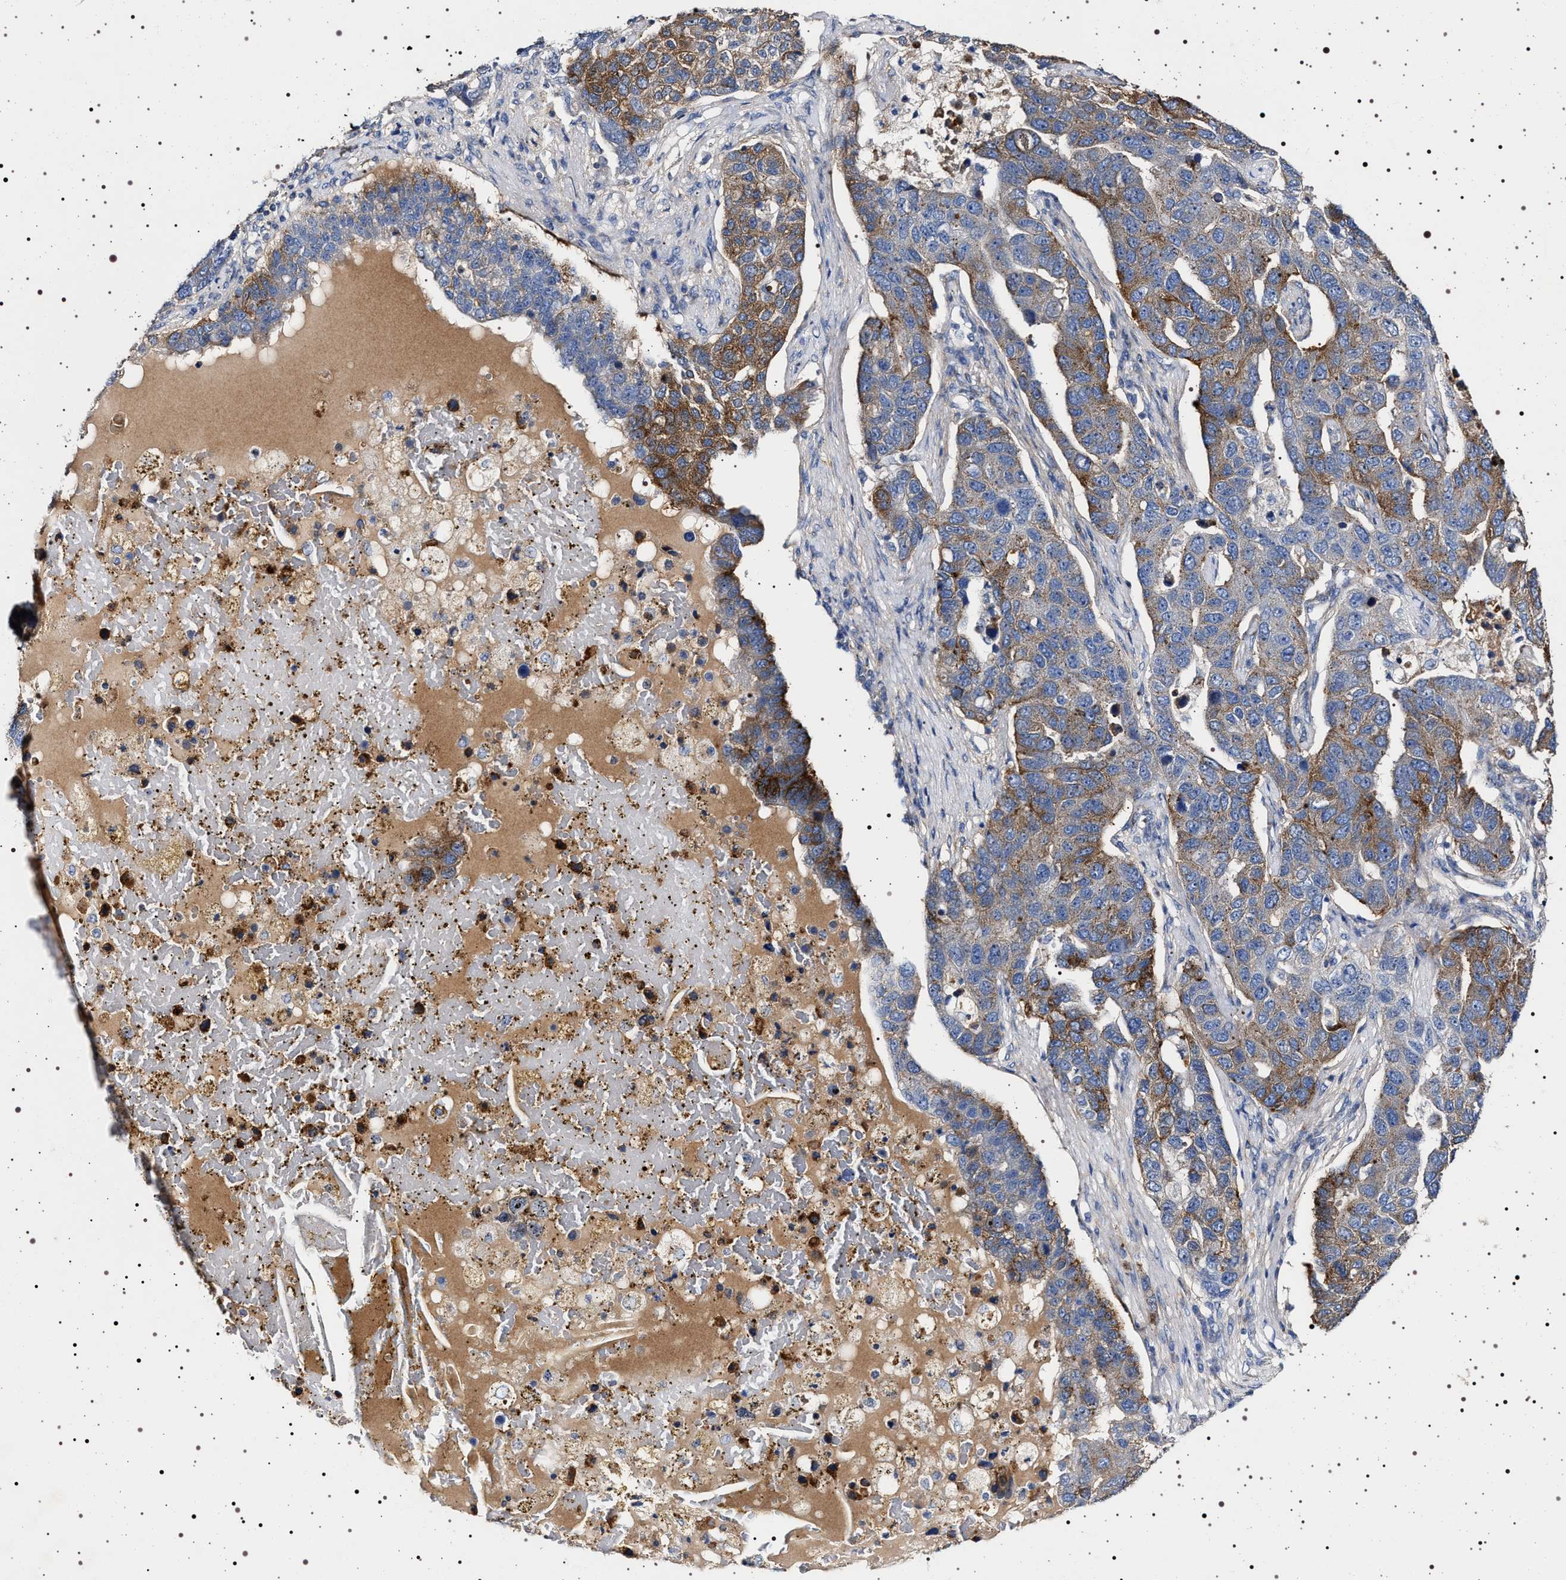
{"staining": {"intensity": "moderate", "quantity": ">75%", "location": "cytoplasmic/membranous"}, "tissue": "pancreatic cancer", "cell_type": "Tumor cells", "image_type": "cancer", "snomed": [{"axis": "morphology", "description": "Adenocarcinoma, NOS"}, {"axis": "topography", "description": "Pancreas"}], "caption": "This image exhibits immunohistochemistry staining of pancreatic cancer (adenocarcinoma), with medium moderate cytoplasmic/membranous staining in approximately >75% of tumor cells.", "gene": "NAALADL2", "patient": {"sex": "female", "age": 61}}